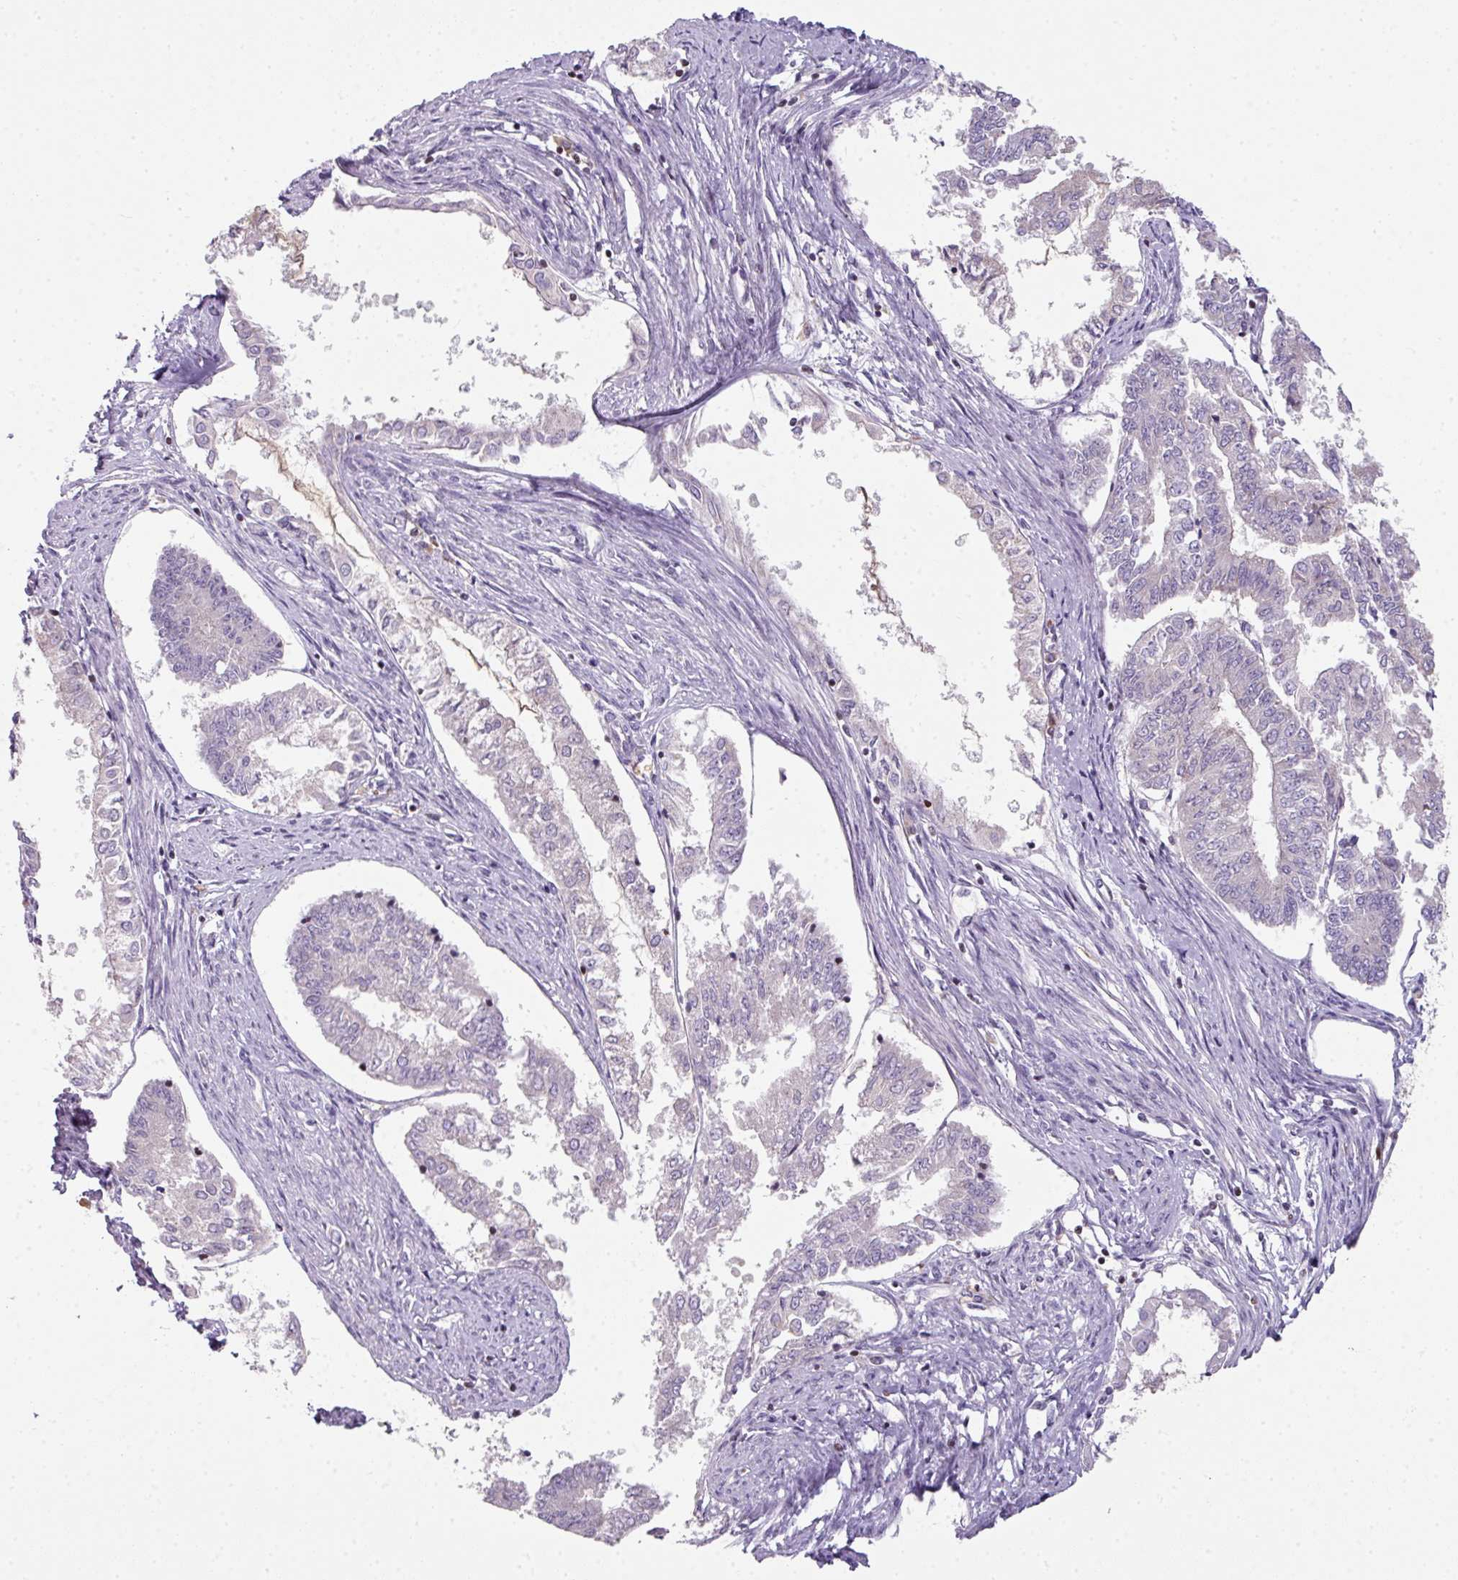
{"staining": {"intensity": "negative", "quantity": "none", "location": "none"}, "tissue": "endometrial cancer", "cell_type": "Tumor cells", "image_type": "cancer", "snomed": [{"axis": "morphology", "description": "Adenocarcinoma, NOS"}, {"axis": "topography", "description": "Endometrium"}], "caption": "Immunohistochemistry image of endometrial adenocarcinoma stained for a protein (brown), which displays no positivity in tumor cells.", "gene": "STAT5A", "patient": {"sex": "female", "age": 76}}